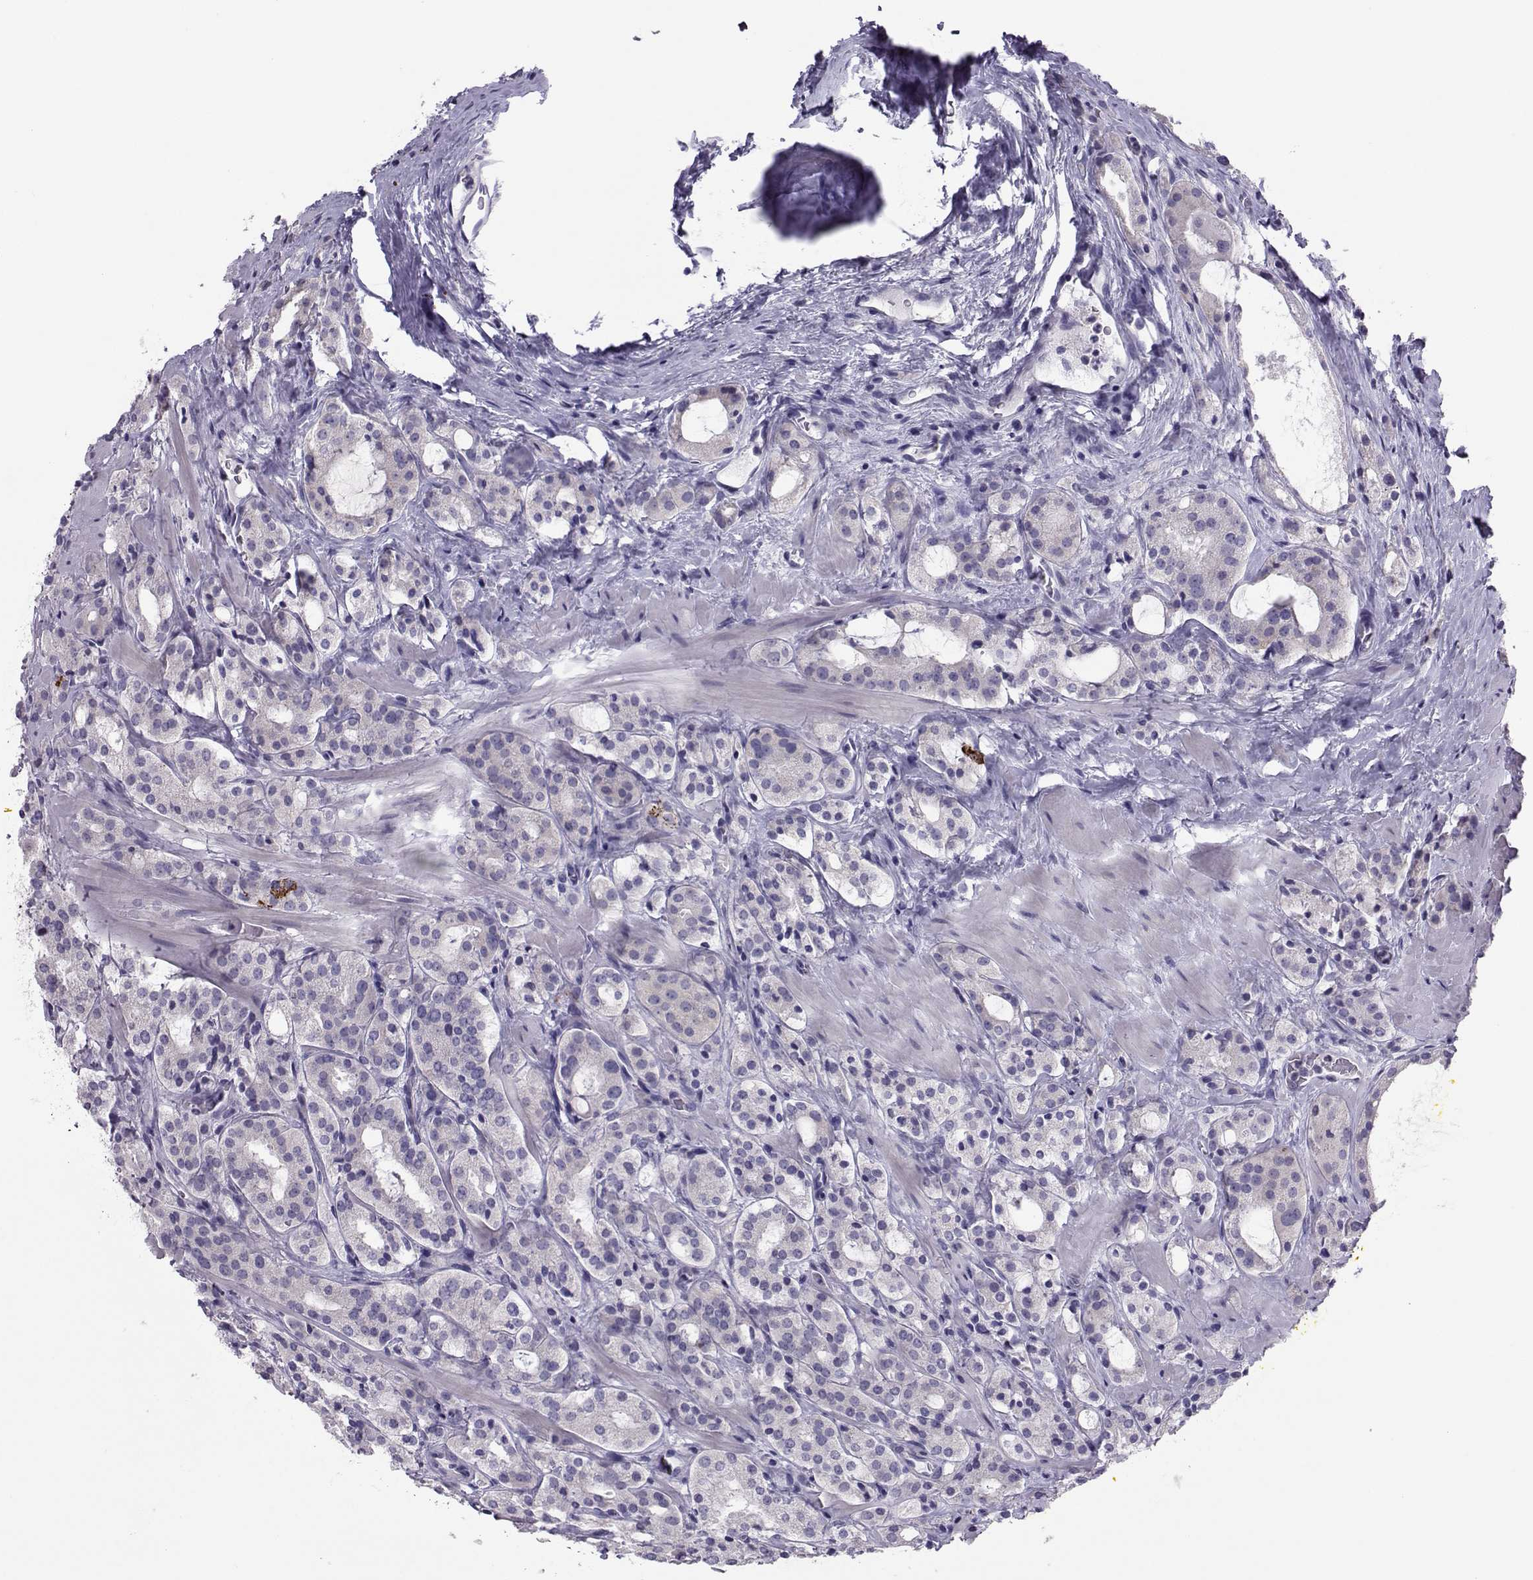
{"staining": {"intensity": "negative", "quantity": "none", "location": "none"}, "tissue": "prostate cancer", "cell_type": "Tumor cells", "image_type": "cancer", "snomed": [{"axis": "morphology", "description": "Adenocarcinoma, NOS"}, {"axis": "morphology", "description": "Adenocarcinoma, High grade"}, {"axis": "topography", "description": "Prostate"}], "caption": "Immunohistochemical staining of prostate adenocarcinoma exhibits no significant staining in tumor cells. Nuclei are stained in blue.", "gene": "TRPM7", "patient": {"sex": "male", "age": 62}}